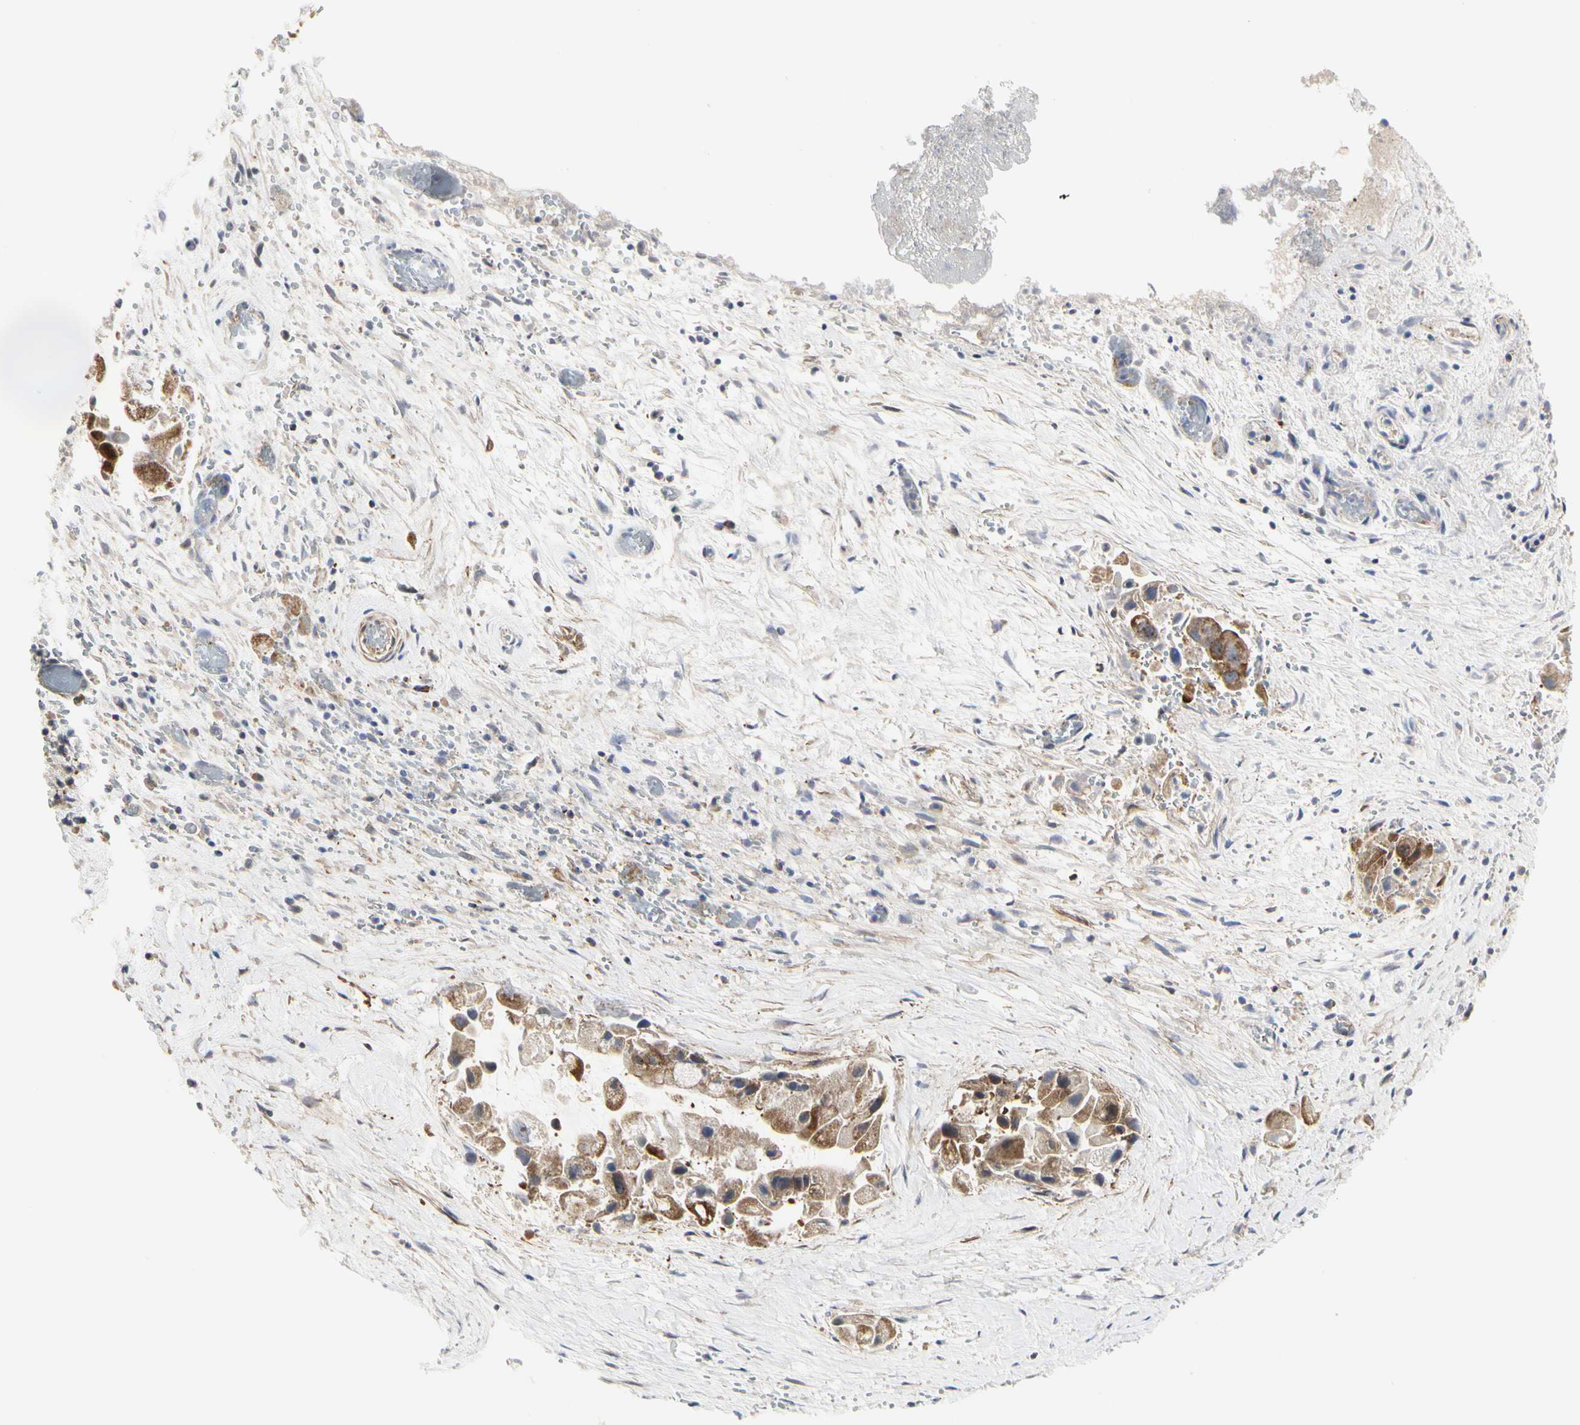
{"staining": {"intensity": "moderate", "quantity": ">75%", "location": "cytoplasmic/membranous"}, "tissue": "liver cancer", "cell_type": "Tumor cells", "image_type": "cancer", "snomed": [{"axis": "morphology", "description": "Normal tissue, NOS"}, {"axis": "morphology", "description": "Cholangiocarcinoma"}, {"axis": "topography", "description": "Liver"}, {"axis": "topography", "description": "Peripheral nerve tissue"}], "caption": "Liver cancer (cholangiocarcinoma) tissue displays moderate cytoplasmic/membranous staining in about >75% of tumor cells", "gene": "SHANK2", "patient": {"sex": "male", "age": 50}}